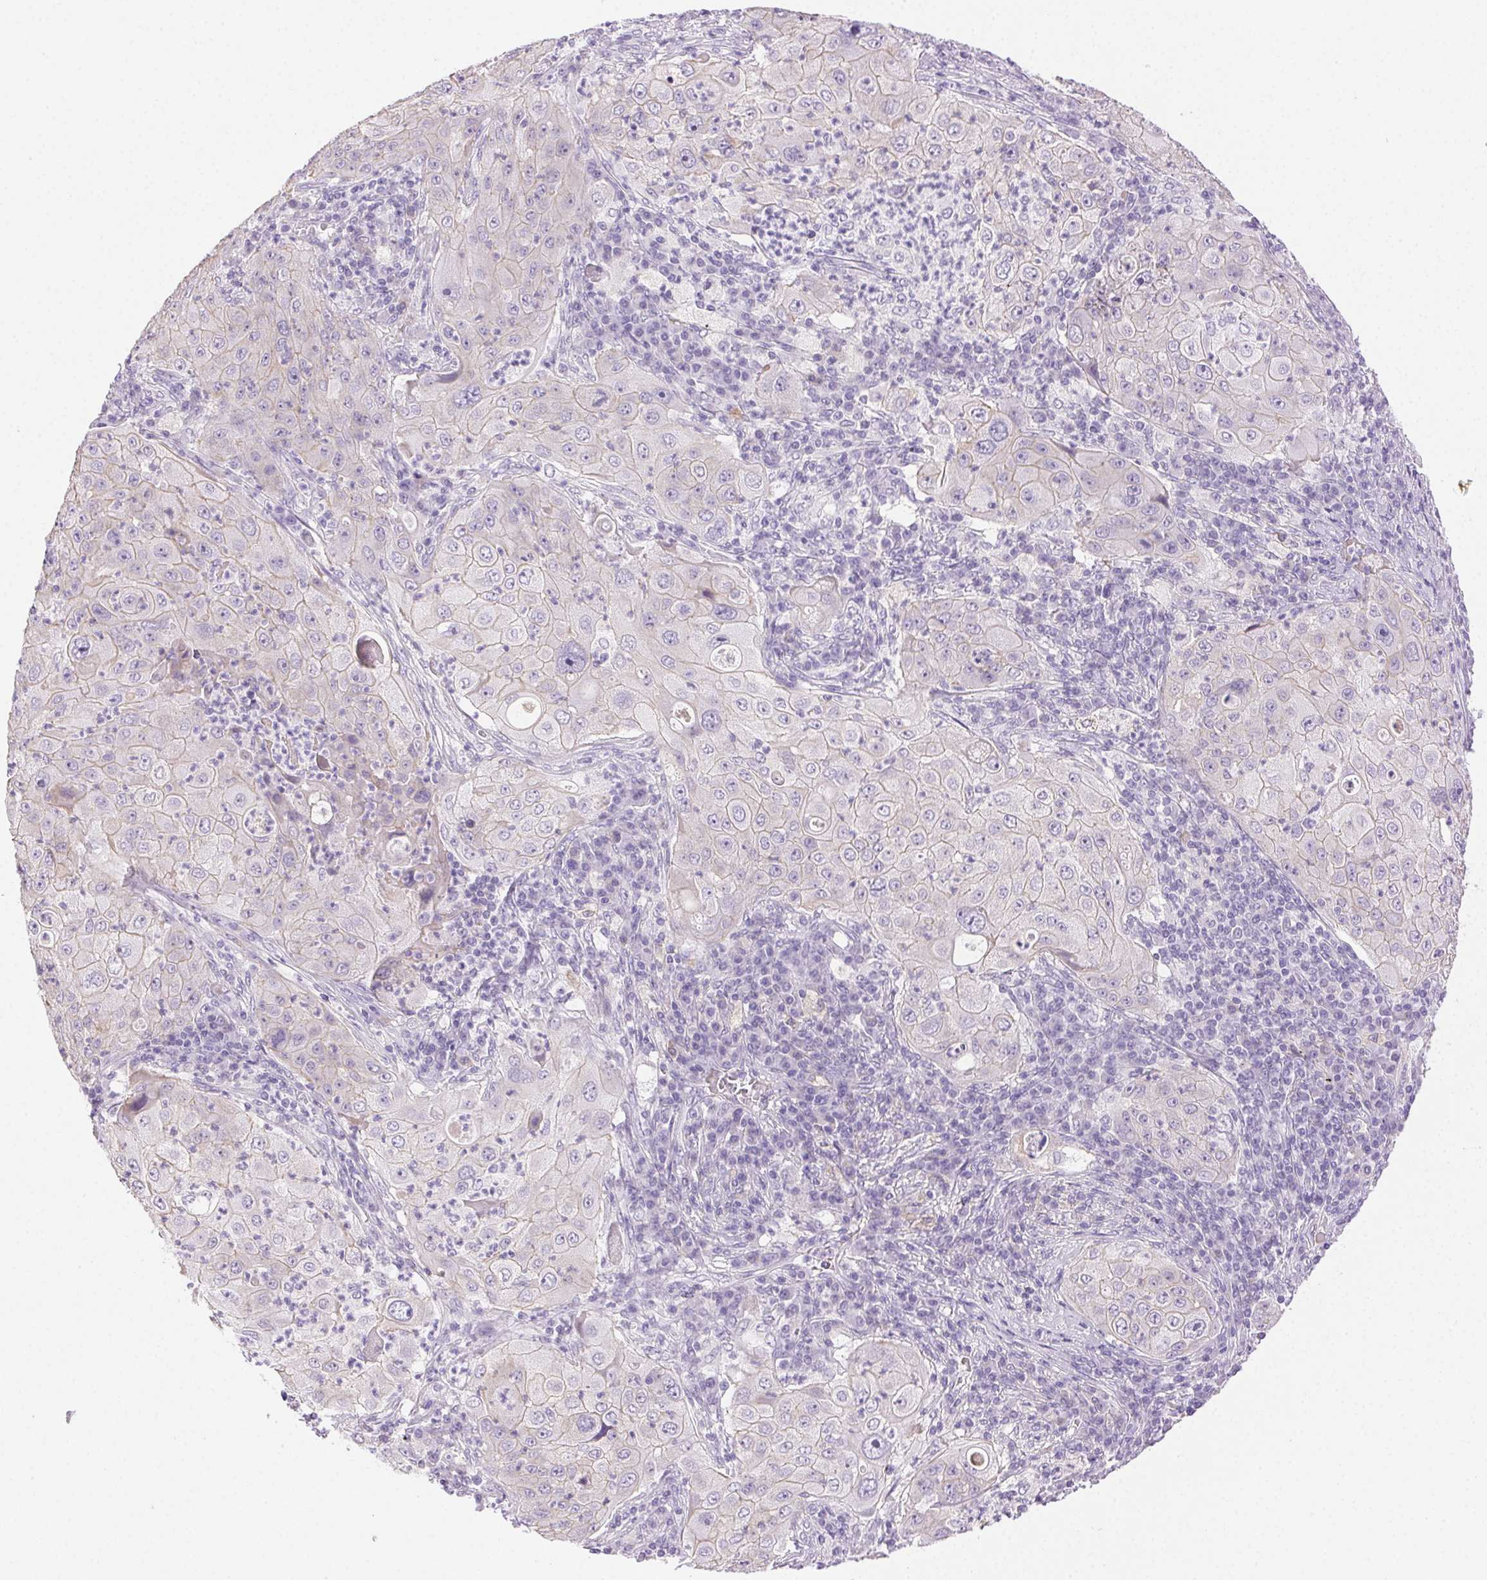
{"staining": {"intensity": "negative", "quantity": "none", "location": "none"}, "tissue": "lung cancer", "cell_type": "Tumor cells", "image_type": "cancer", "snomed": [{"axis": "morphology", "description": "Squamous cell carcinoma, NOS"}, {"axis": "topography", "description": "Lung"}], "caption": "This photomicrograph is of squamous cell carcinoma (lung) stained with IHC to label a protein in brown with the nuclei are counter-stained blue. There is no expression in tumor cells.", "gene": "CLDN10", "patient": {"sex": "female", "age": 59}}